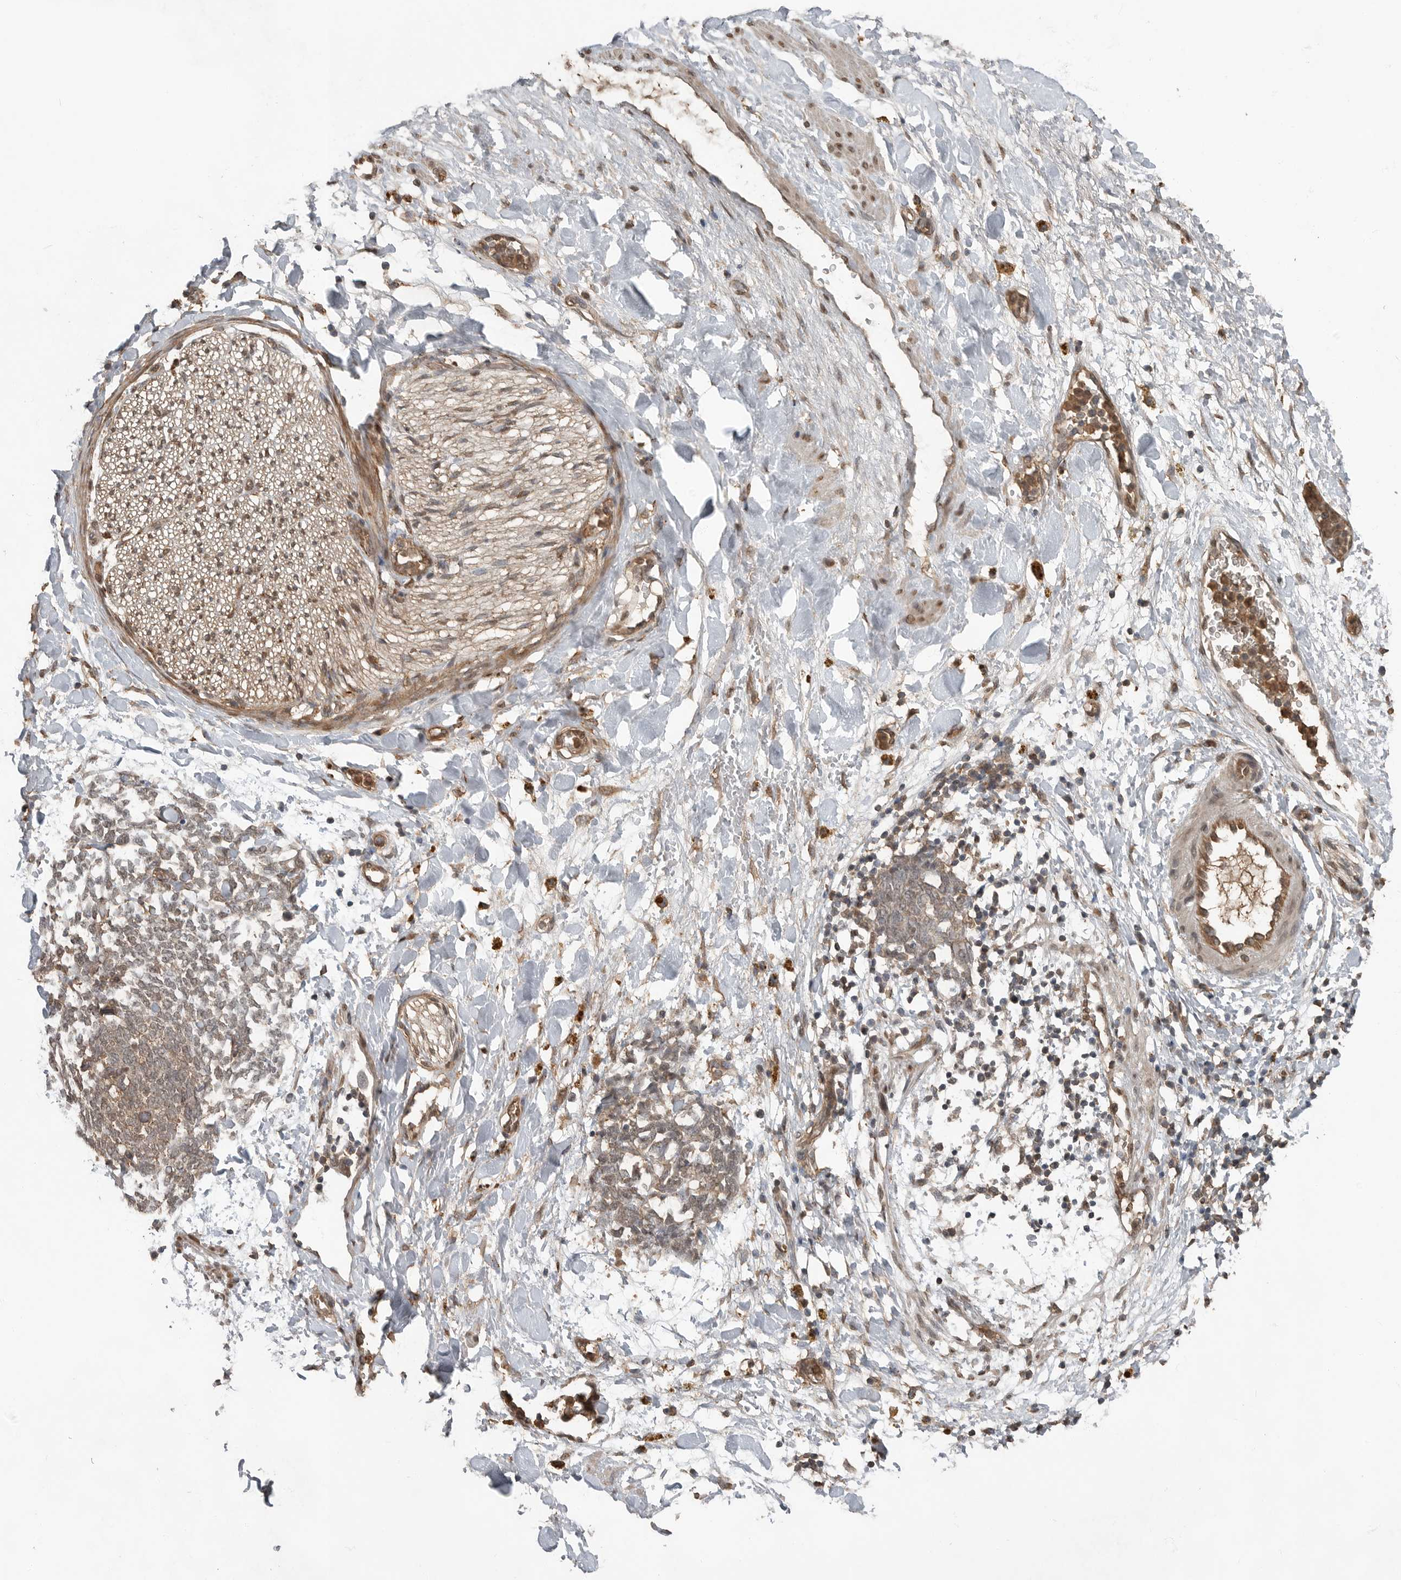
{"staining": {"intensity": "negative", "quantity": "none", "location": "none"}, "tissue": "adipose tissue", "cell_type": "Adipocytes", "image_type": "normal", "snomed": [{"axis": "morphology", "description": "Normal tissue, NOS"}, {"axis": "topography", "description": "Kidney"}, {"axis": "topography", "description": "Peripheral nerve tissue"}], "caption": "This is a image of immunohistochemistry staining of unremarkable adipose tissue, which shows no staining in adipocytes.", "gene": "BLZF1", "patient": {"sex": "male", "age": 7}}